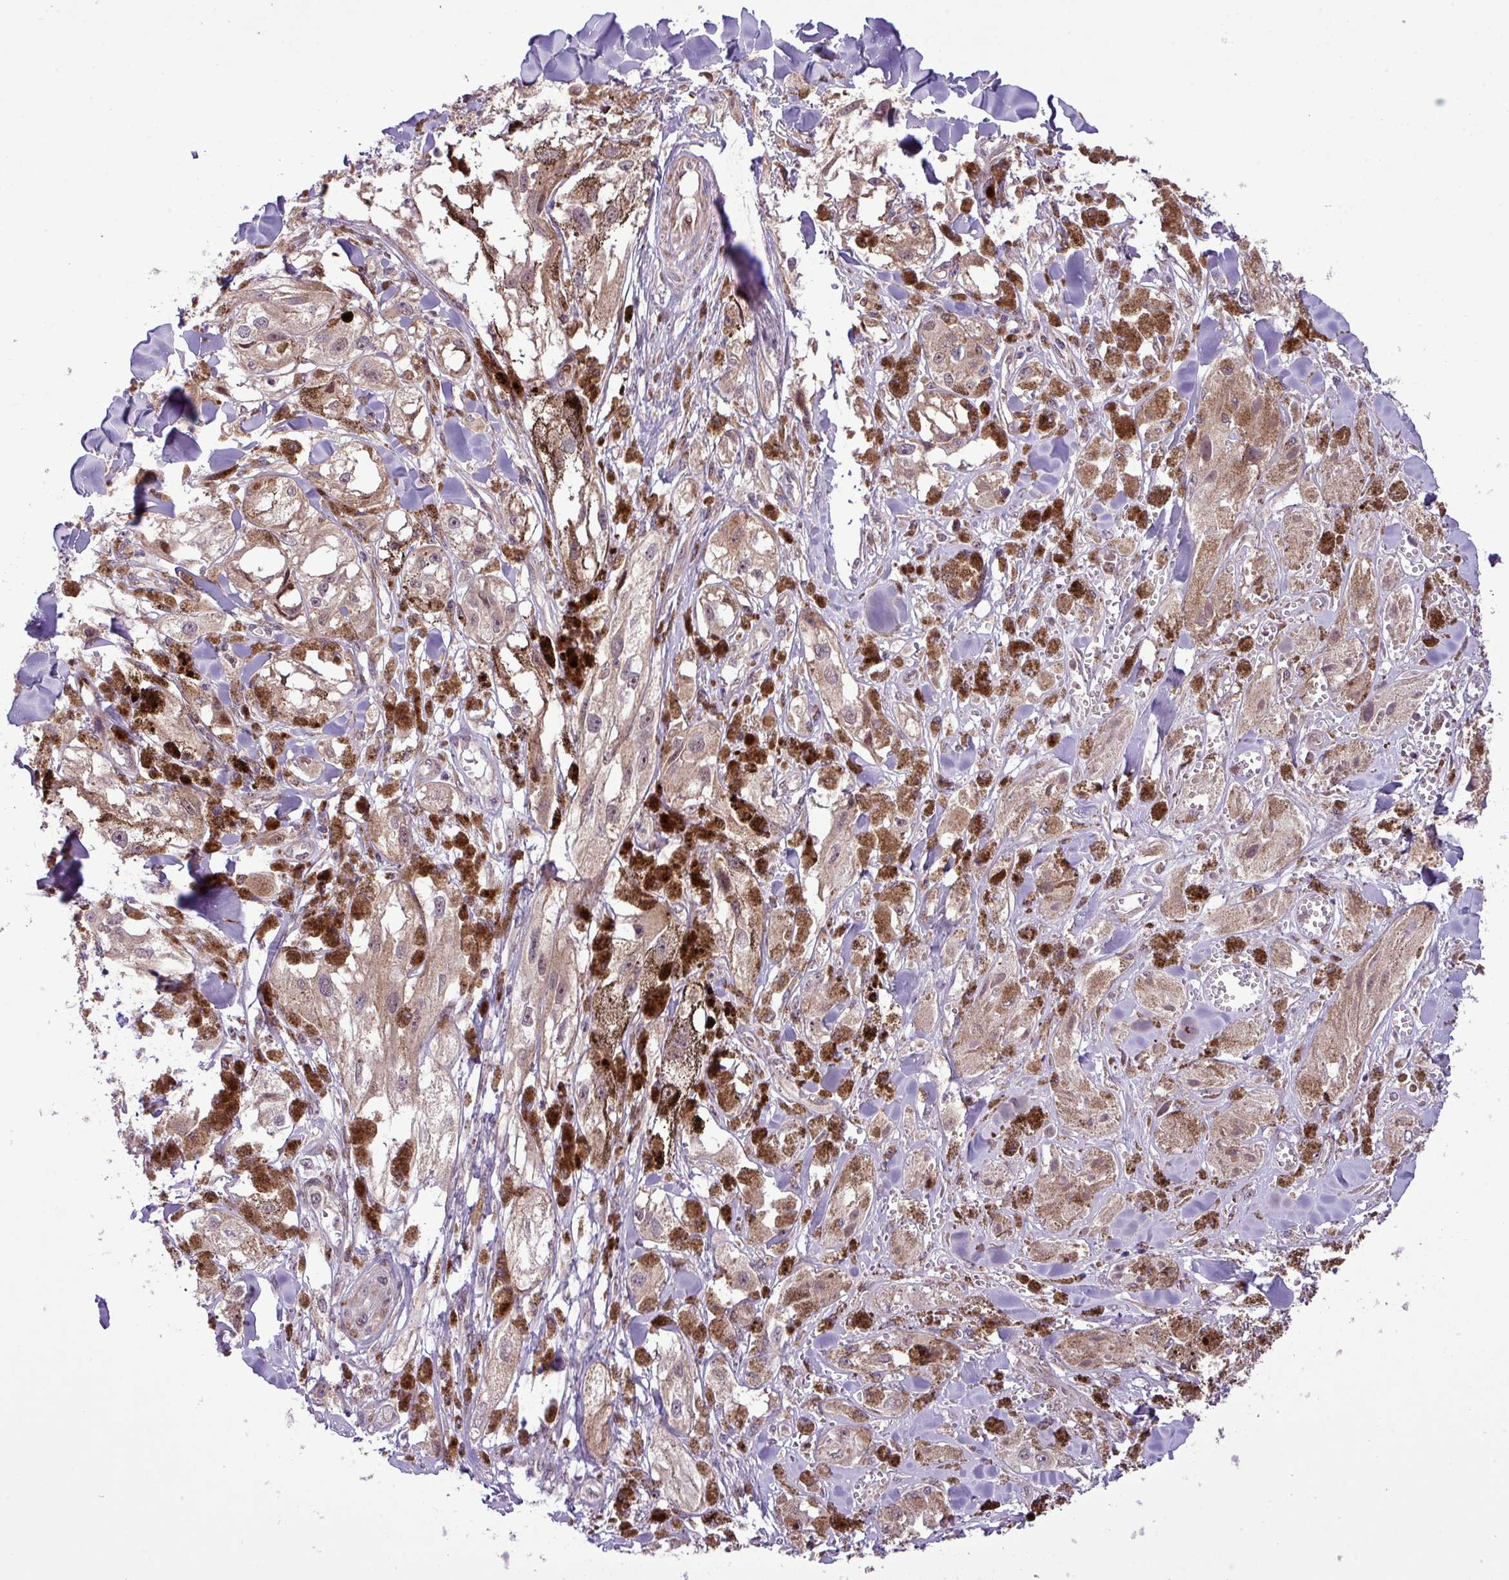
{"staining": {"intensity": "weak", "quantity": ">75%", "location": "cytoplasmic/membranous"}, "tissue": "melanoma", "cell_type": "Tumor cells", "image_type": "cancer", "snomed": [{"axis": "morphology", "description": "Malignant melanoma, NOS"}, {"axis": "topography", "description": "Skin"}], "caption": "IHC image of human malignant melanoma stained for a protein (brown), which exhibits low levels of weak cytoplasmic/membranous expression in about >75% of tumor cells.", "gene": "B3GNT9", "patient": {"sex": "male", "age": 88}}